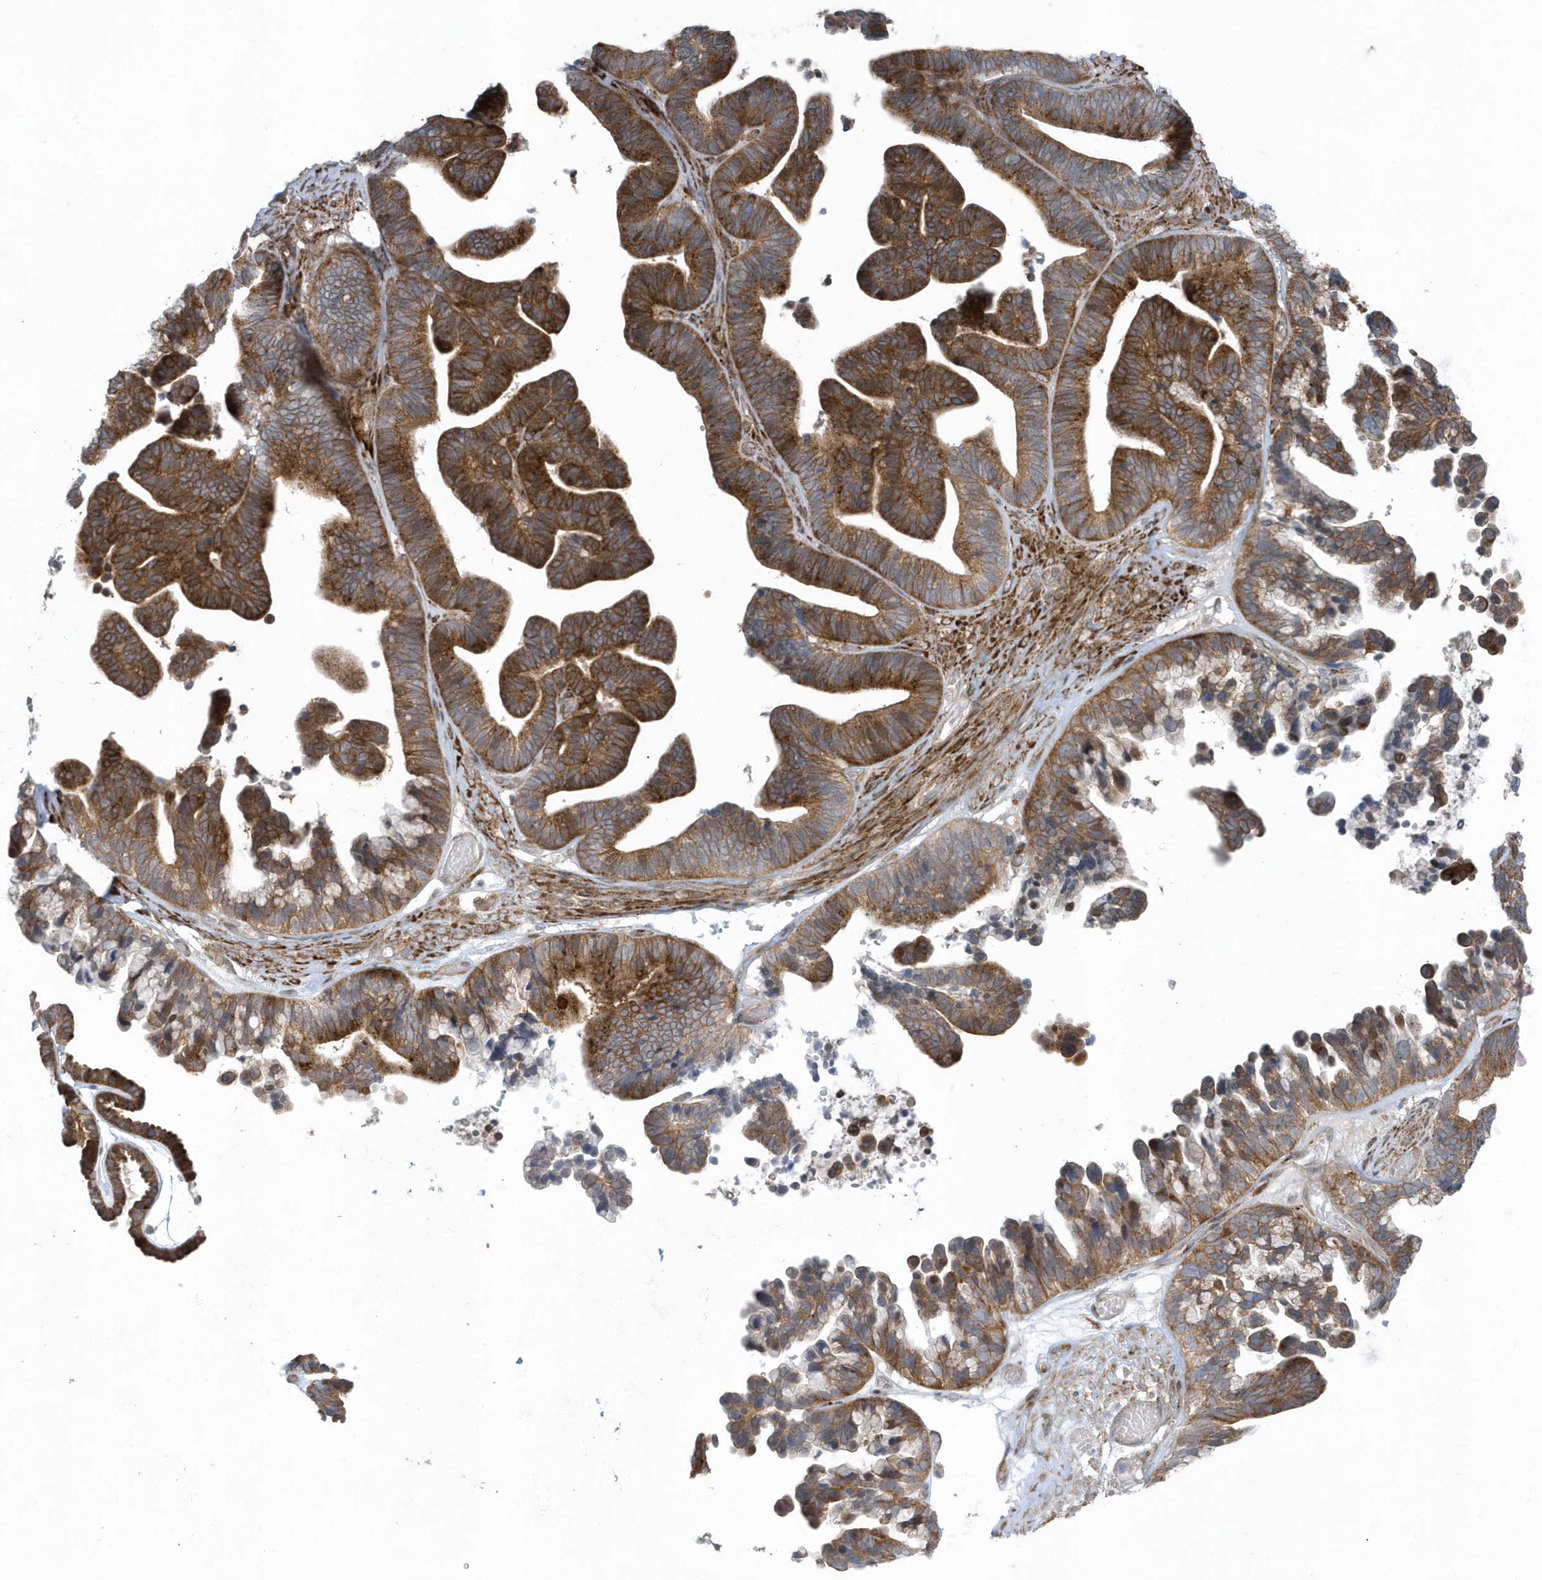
{"staining": {"intensity": "moderate", "quantity": ">75%", "location": "cytoplasmic/membranous"}, "tissue": "ovarian cancer", "cell_type": "Tumor cells", "image_type": "cancer", "snomed": [{"axis": "morphology", "description": "Cystadenocarcinoma, serous, NOS"}, {"axis": "topography", "description": "Ovary"}], "caption": "Ovarian serous cystadenocarcinoma stained for a protein (brown) displays moderate cytoplasmic/membranous positive staining in approximately >75% of tumor cells.", "gene": "FAM98A", "patient": {"sex": "female", "age": 56}}